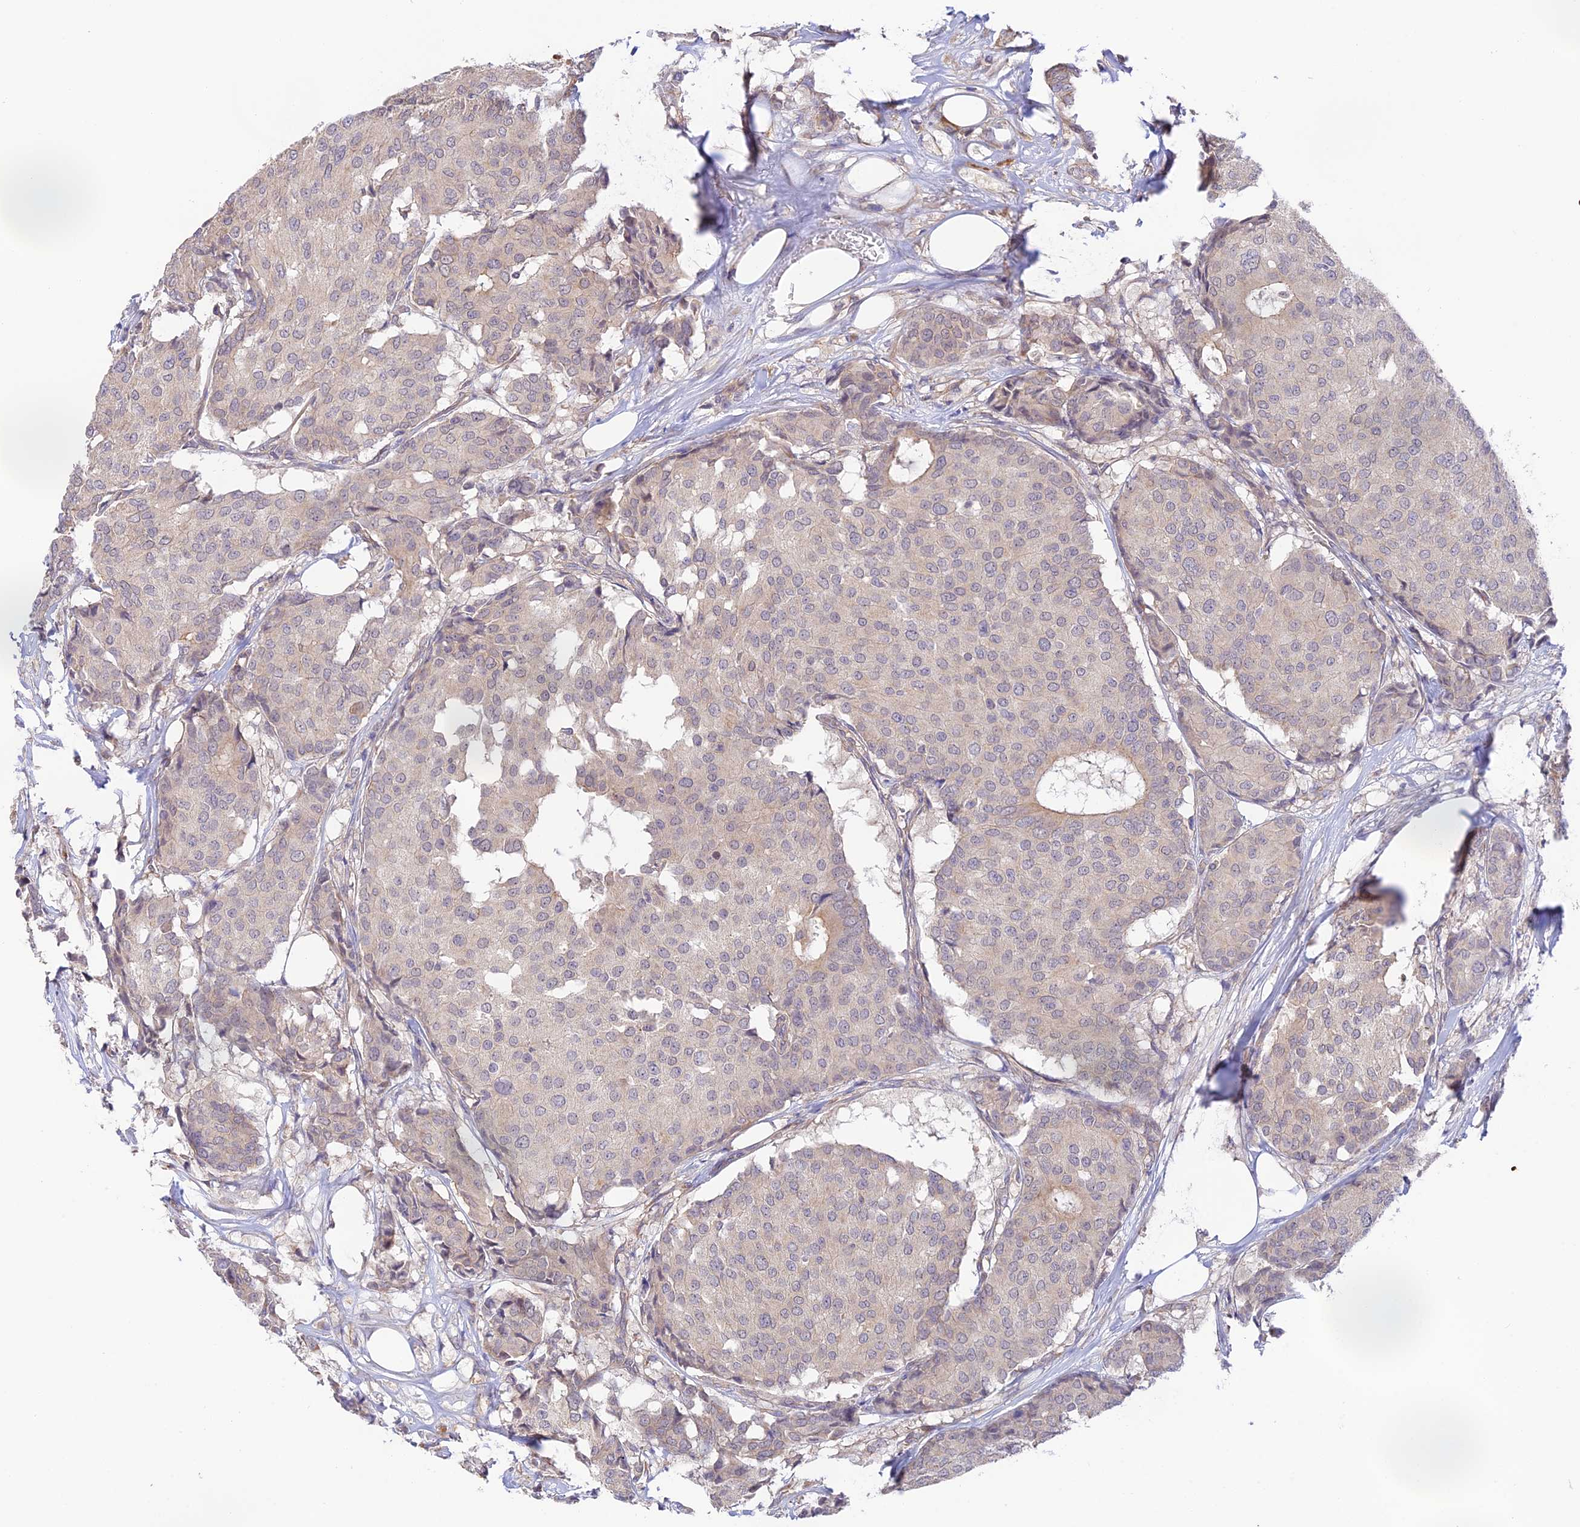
{"staining": {"intensity": "weak", "quantity": "<25%", "location": "cytoplasmic/membranous"}, "tissue": "breast cancer", "cell_type": "Tumor cells", "image_type": "cancer", "snomed": [{"axis": "morphology", "description": "Duct carcinoma"}, {"axis": "topography", "description": "Breast"}], "caption": "Immunohistochemical staining of breast cancer exhibits no significant expression in tumor cells.", "gene": "CAMSAP3", "patient": {"sex": "female", "age": 75}}